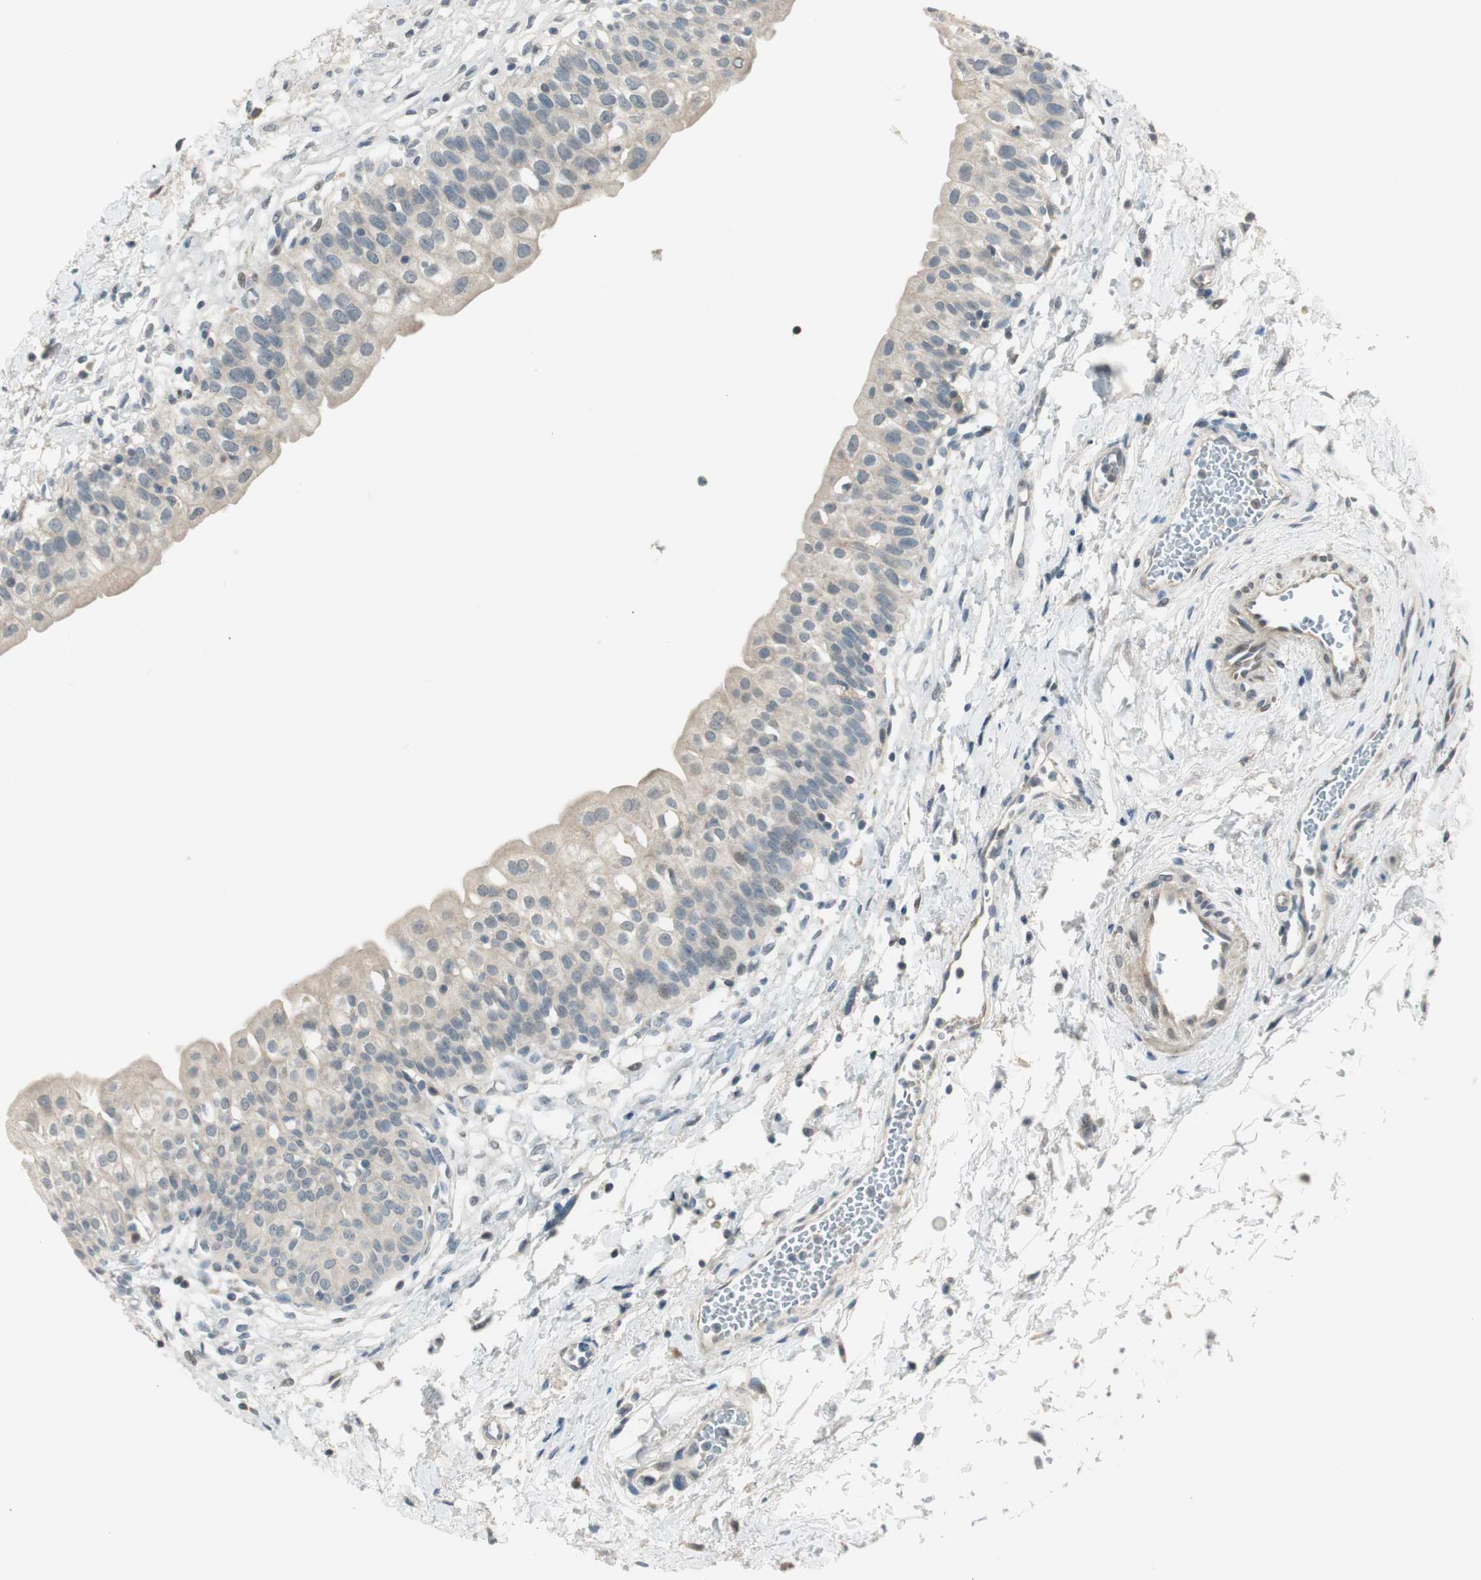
{"staining": {"intensity": "weak", "quantity": "<25%", "location": "cytoplasmic/membranous"}, "tissue": "urinary bladder", "cell_type": "Urothelial cells", "image_type": "normal", "snomed": [{"axis": "morphology", "description": "Normal tissue, NOS"}, {"axis": "topography", "description": "Urinary bladder"}], "caption": "Immunohistochemical staining of normal human urinary bladder shows no significant positivity in urothelial cells.", "gene": "PCDHB15", "patient": {"sex": "male", "age": 55}}